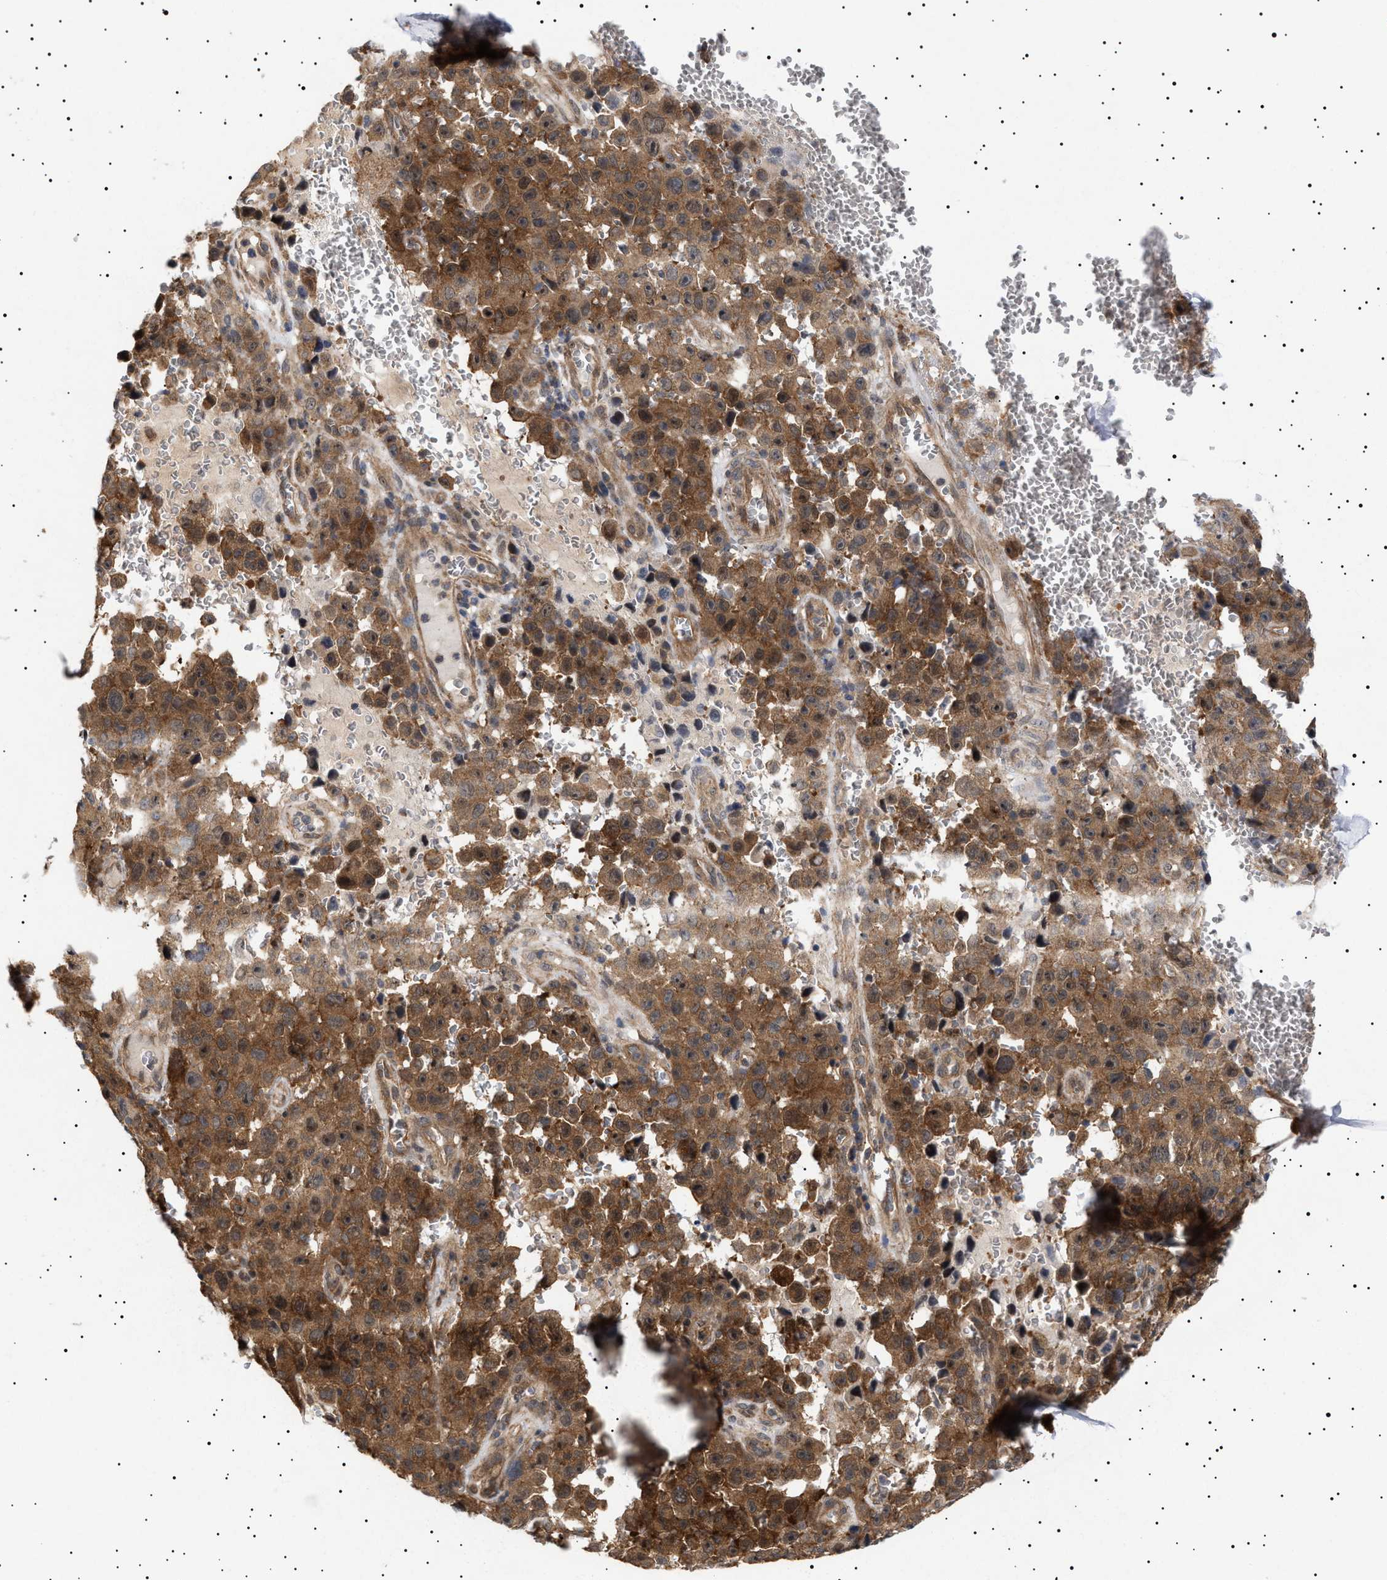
{"staining": {"intensity": "moderate", "quantity": ">75%", "location": "cytoplasmic/membranous"}, "tissue": "melanoma", "cell_type": "Tumor cells", "image_type": "cancer", "snomed": [{"axis": "morphology", "description": "Malignant melanoma, NOS"}, {"axis": "topography", "description": "Skin"}], "caption": "Melanoma tissue reveals moderate cytoplasmic/membranous staining in about >75% of tumor cells, visualized by immunohistochemistry. The staining was performed using DAB (3,3'-diaminobenzidine), with brown indicating positive protein expression. Nuclei are stained blue with hematoxylin.", "gene": "NPLOC4", "patient": {"sex": "female", "age": 82}}